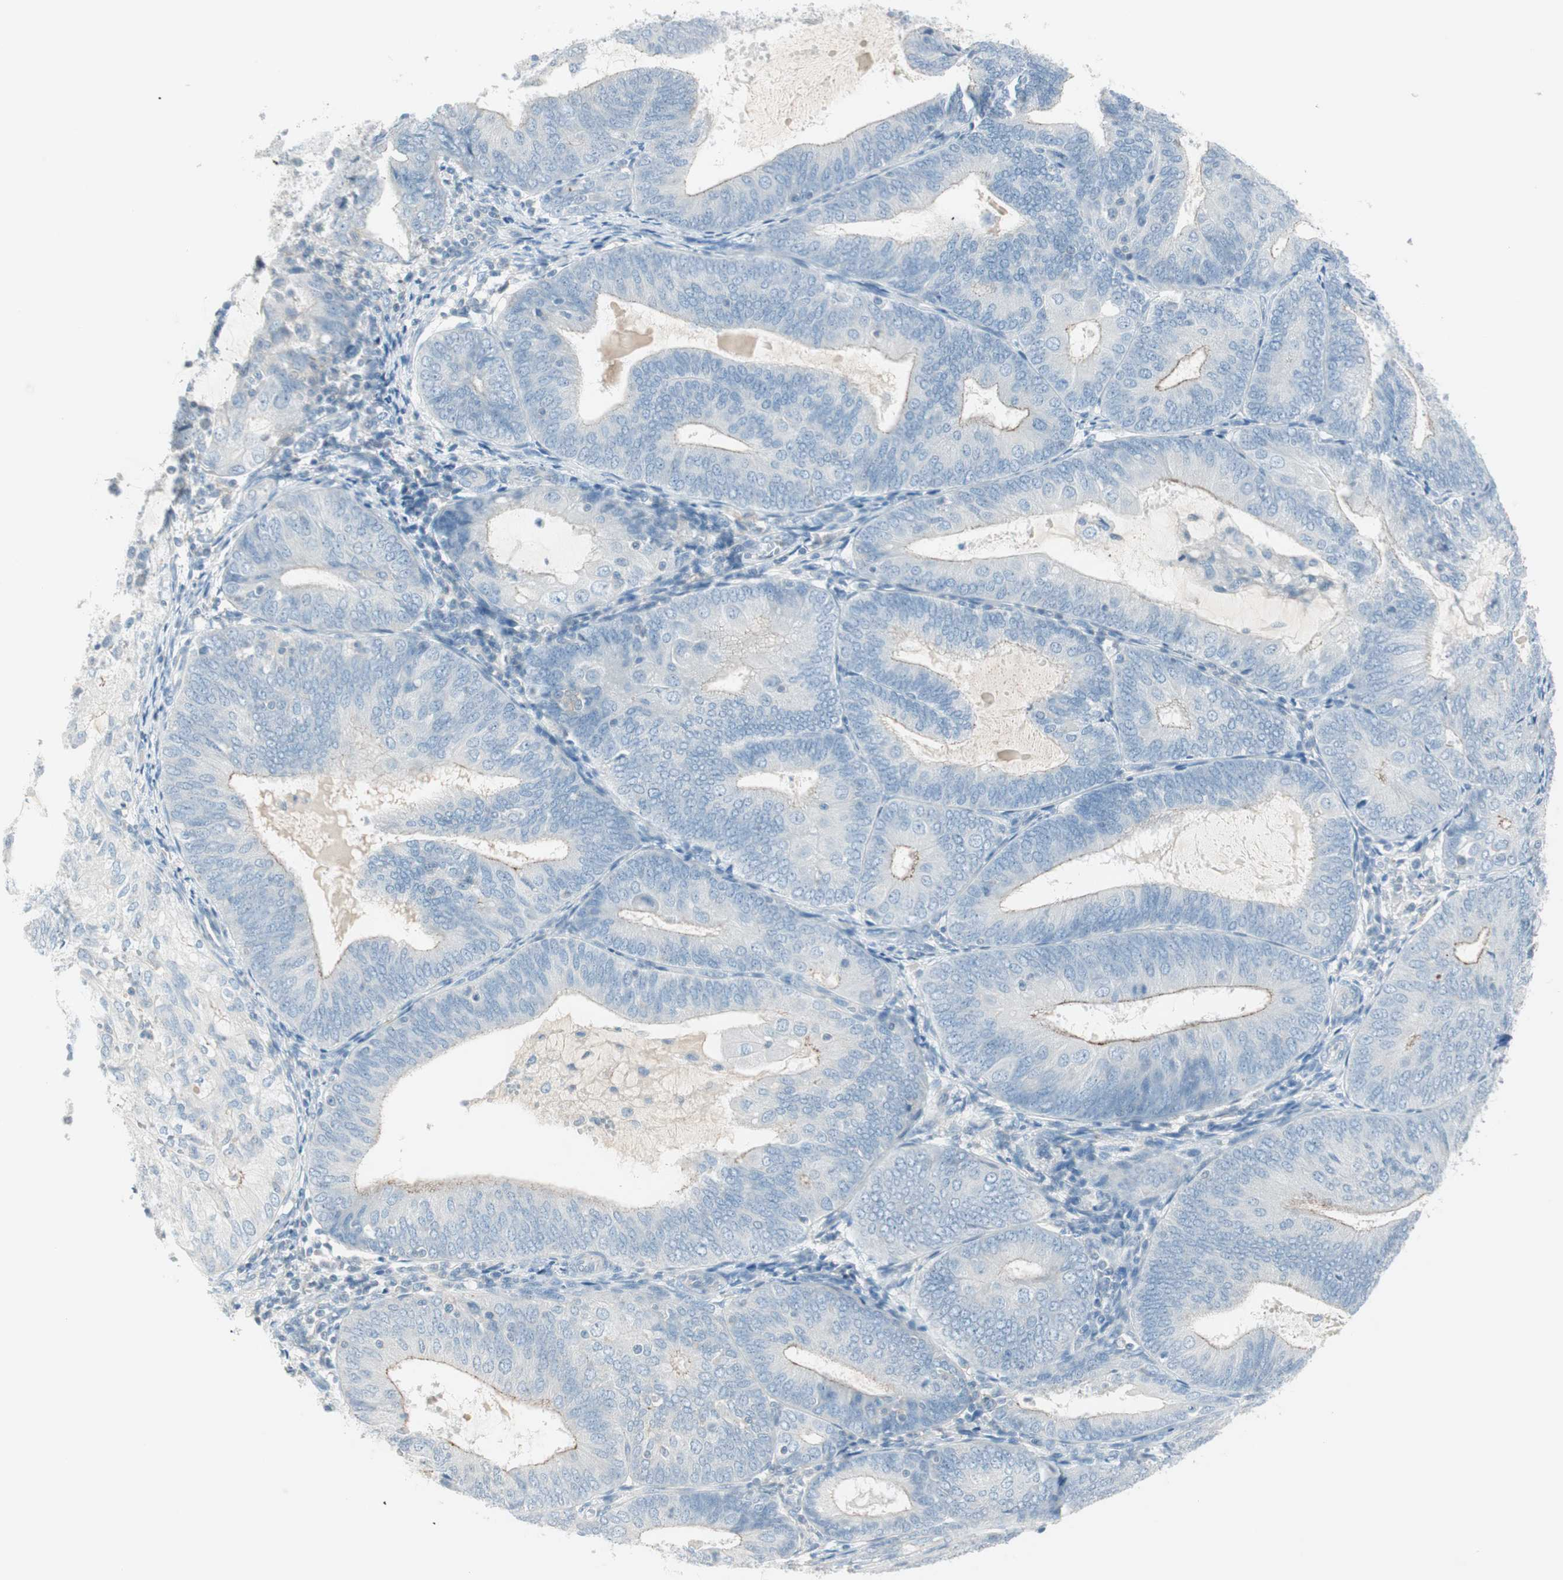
{"staining": {"intensity": "negative", "quantity": "none", "location": "none"}, "tissue": "endometrial cancer", "cell_type": "Tumor cells", "image_type": "cancer", "snomed": [{"axis": "morphology", "description": "Adenocarcinoma, NOS"}, {"axis": "topography", "description": "Endometrium"}], "caption": "An immunohistochemistry (IHC) photomicrograph of endometrial cancer is shown. There is no staining in tumor cells of endometrial cancer.", "gene": "ITLN2", "patient": {"sex": "female", "age": 81}}